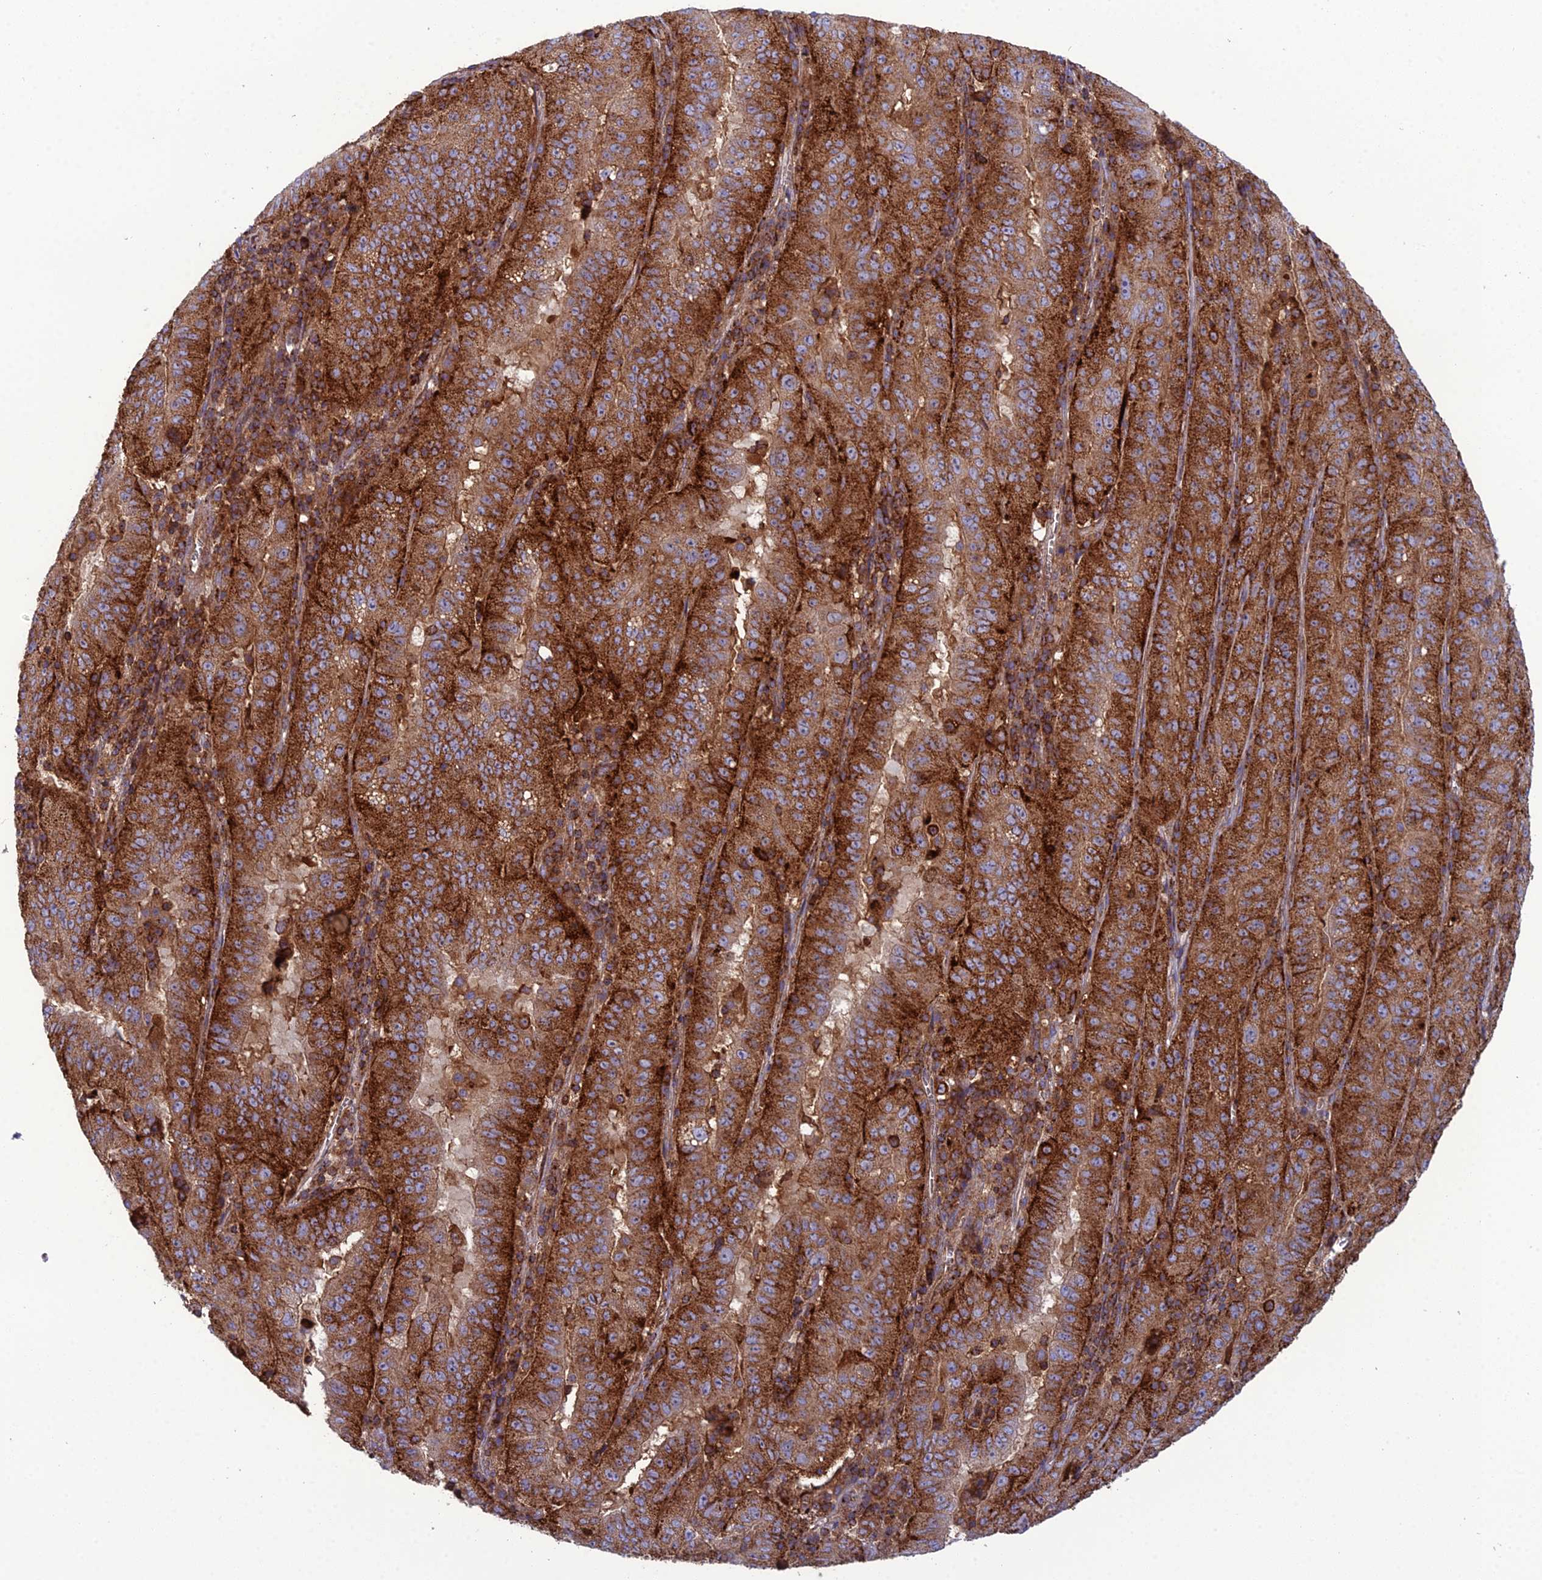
{"staining": {"intensity": "strong", "quantity": ">75%", "location": "cytoplasmic/membranous"}, "tissue": "pancreatic cancer", "cell_type": "Tumor cells", "image_type": "cancer", "snomed": [{"axis": "morphology", "description": "Adenocarcinoma, NOS"}, {"axis": "topography", "description": "Pancreas"}], "caption": "A micrograph of adenocarcinoma (pancreatic) stained for a protein exhibits strong cytoplasmic/membranous brown staining in tumor cells.", "gene": "LNPEP", "patient": {"sex": "male", "age": 63}}